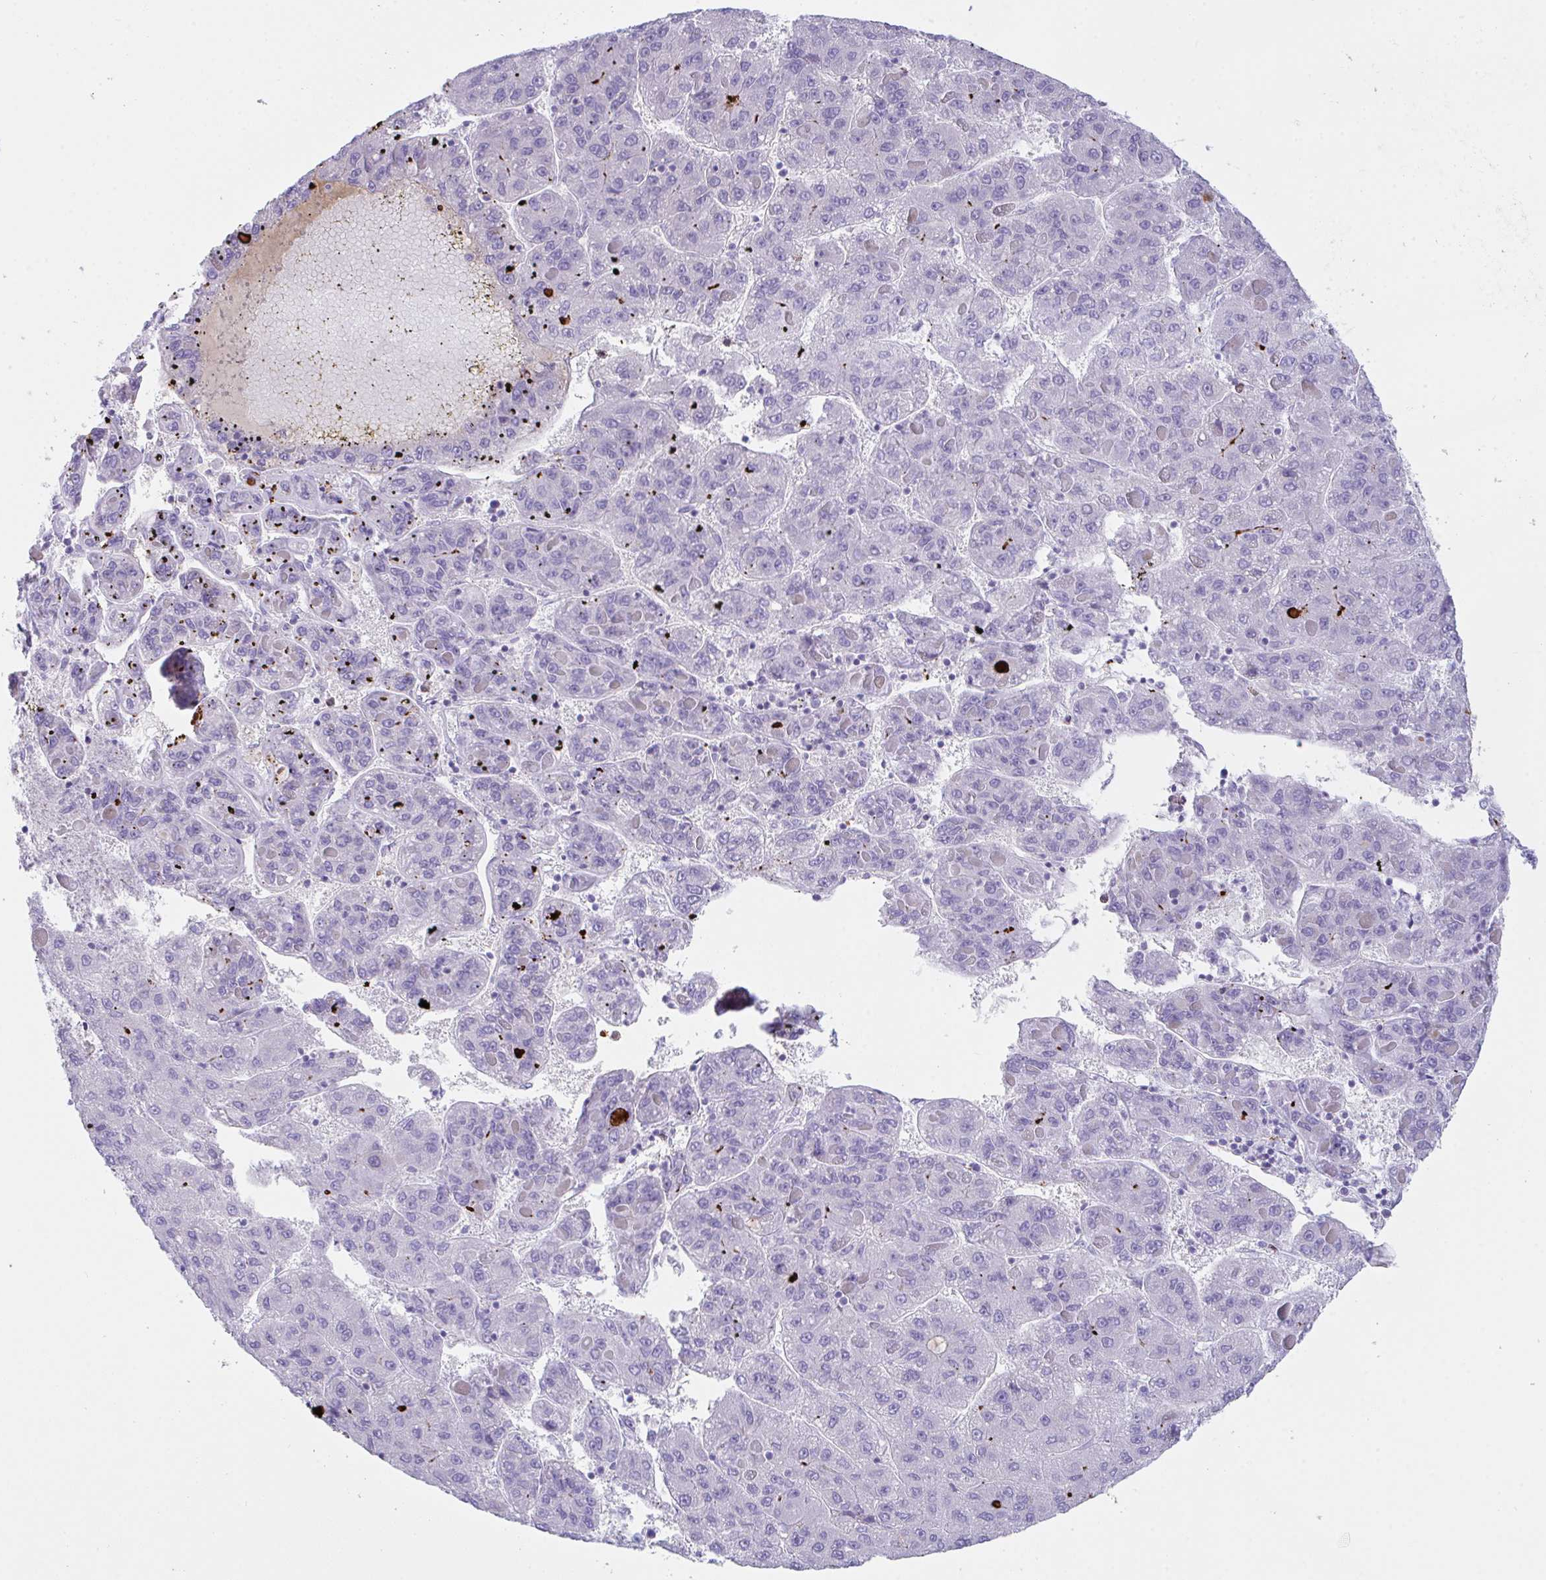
{"staining": {"intensity": "negative", "quantity": "none", "location": "none"}, "tissue": "liver cancer", "cell_type": "Tumor cells", "image_type": "cancer", "snomed": [{"axis": "morphology", "description": "Carcinoma, Hepatocellular, NOS"}, {"axis": "topography", "description": "Liver"}], "caption": "The histopathology image displays no staining of tumor cells in liver cancer.", "gene": "KMT2E", "patient": {"sex": "female", "age": 82}}